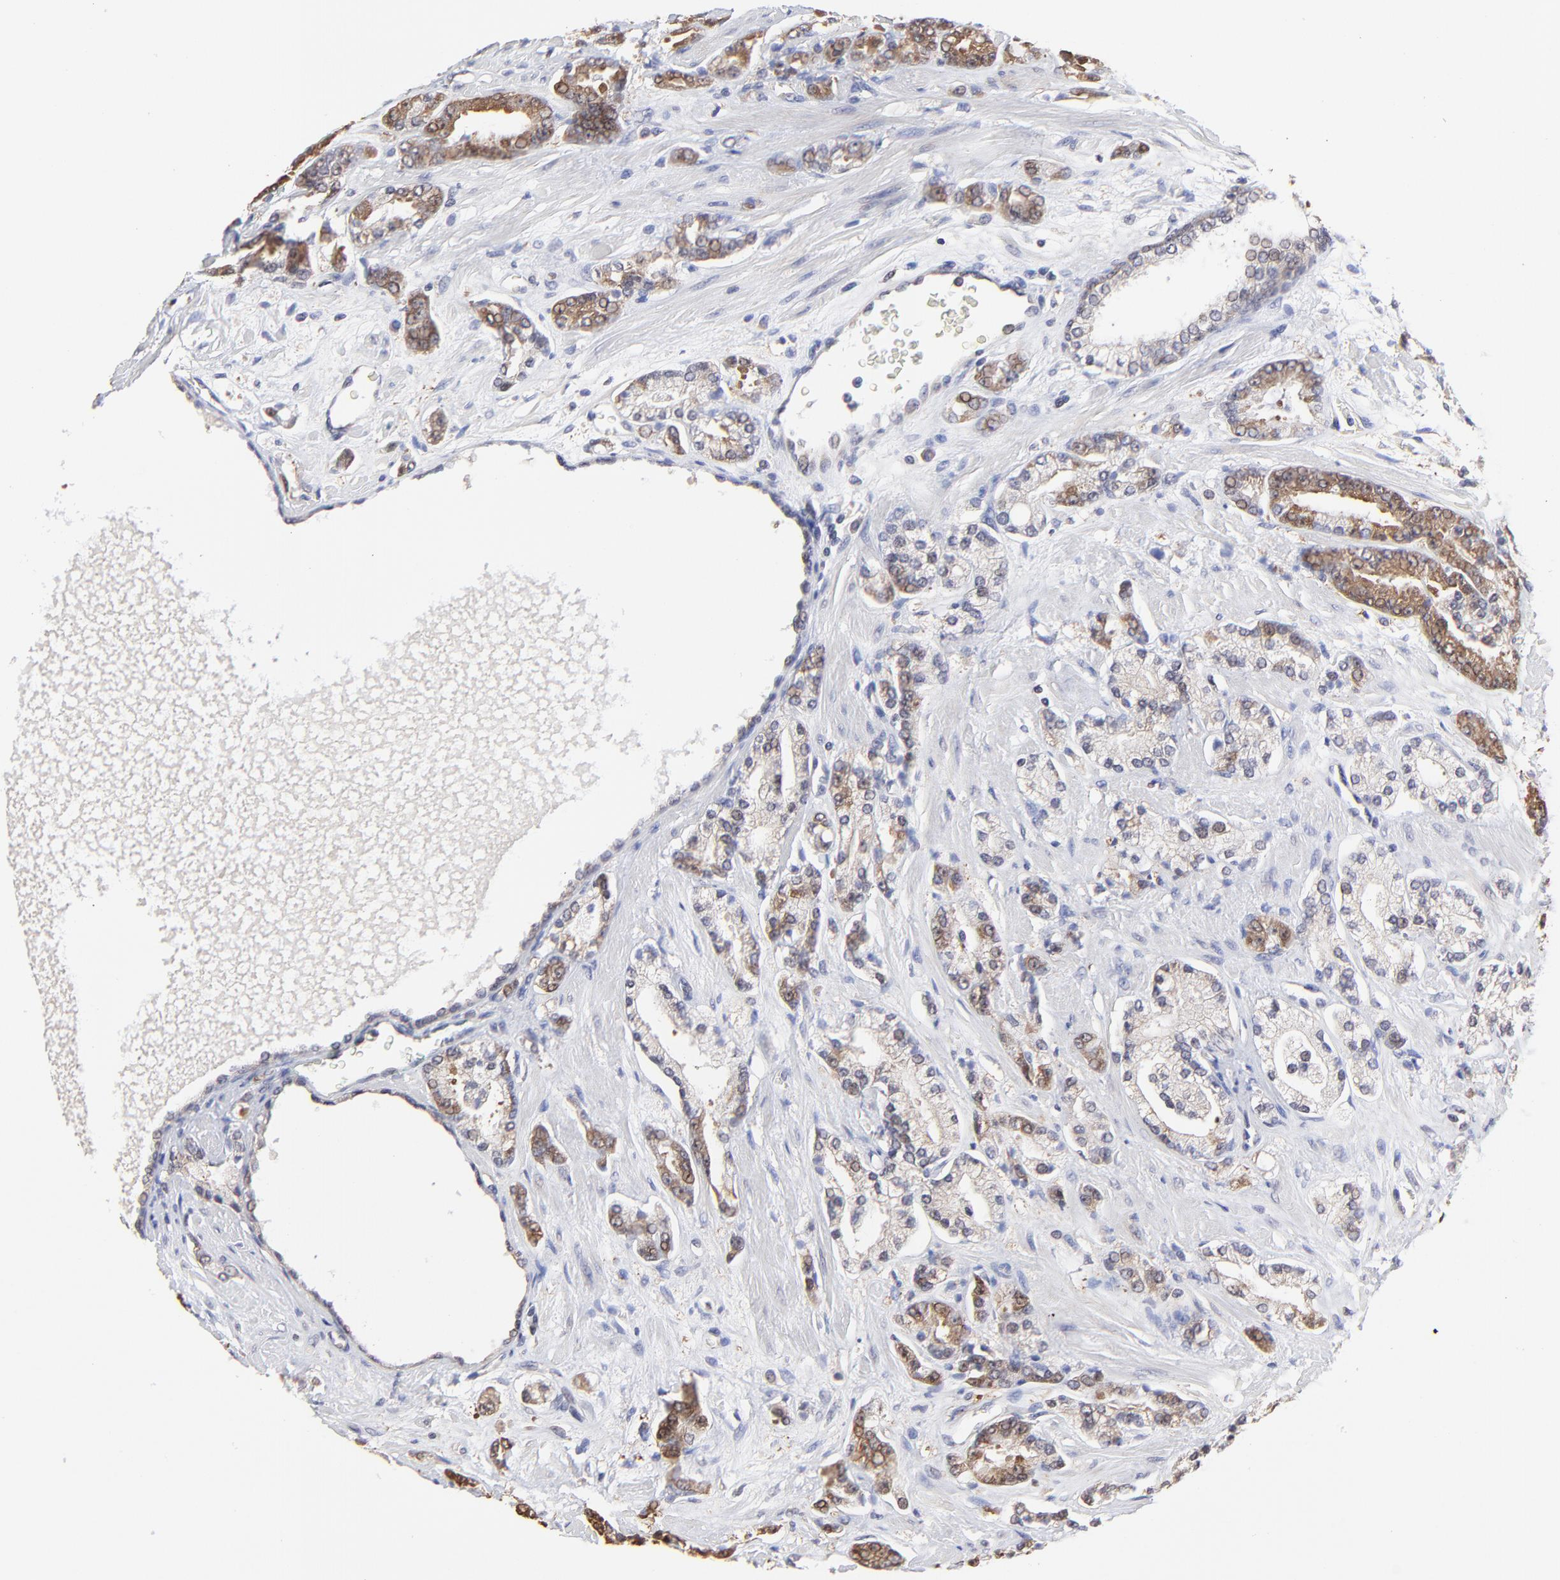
{"staining": {"intensity": "moderate", "quantity": "25%-75%", "location": "cytoplasmic/membranous"}, "tissue": "prostate cancer", "cell_type": "Tumor cells", "image_type": "cancer", "snomed": [{"axis": "morphology", "description": "Adenocarcinoma, High grade"}, {"axis": "topography", "description": "Prostate"}], "caption": "Immunohistochemical staining of human prostate cancer (adenocarcinoma (high-grade)) displays moderate cytoplasmic/membranous protein expression in about 25%-75% of tumor cells.", "gene": "GART", "patient": {"sex": "male", "age": 71}}